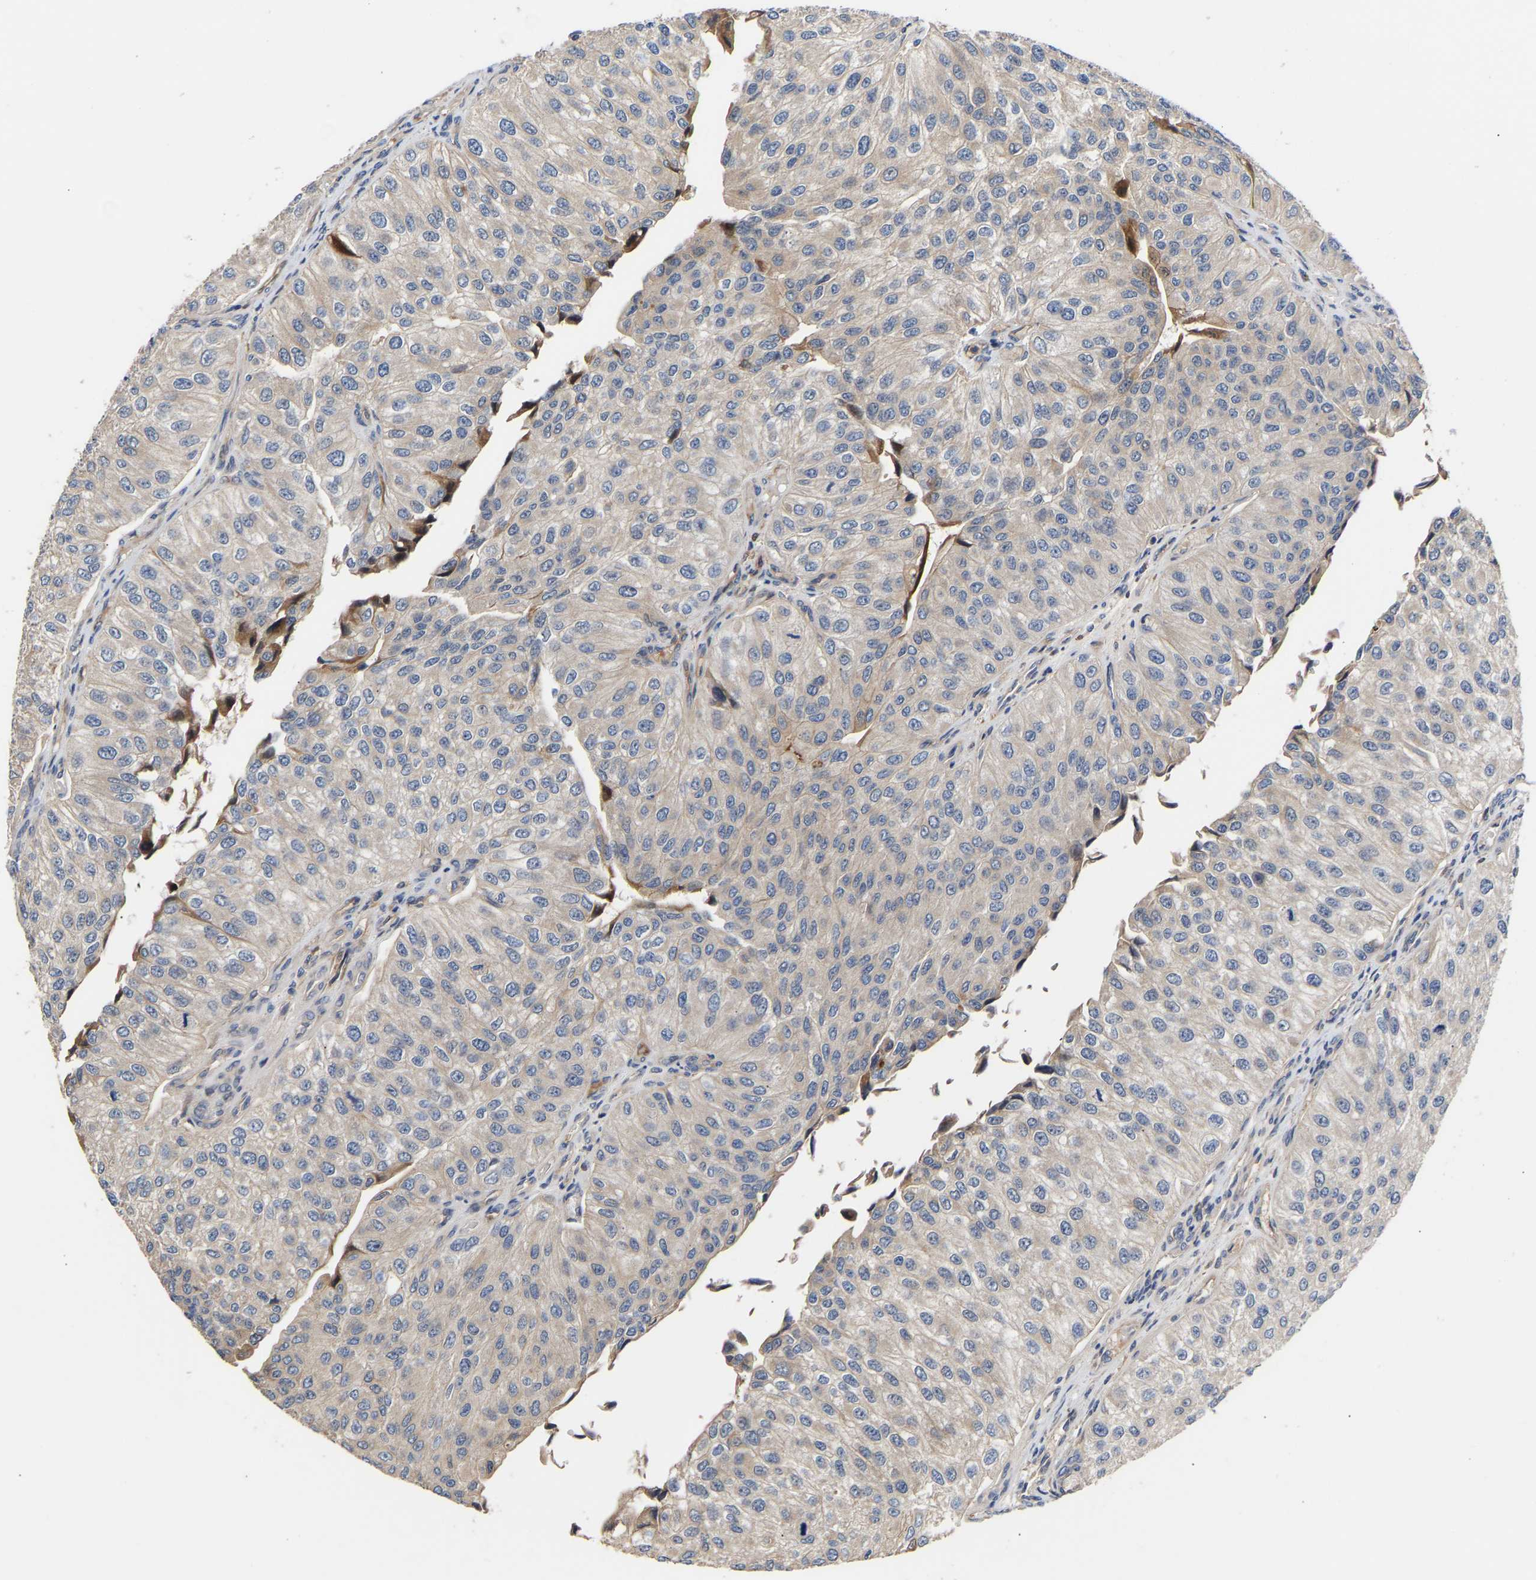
{"staining": {"intensity": "weak", "quantity": "<25%", "location": "cytoplasmic/membranous"}, "tissue": "urothelial cancer", "cell_type": "Tumor cells", "image_type": "cancer", "snomed": [{"axis": "morphology", "description": "Urothelial carcinoma, High grade"}, {"axis": "topography", "description": "Kidney"}, {"axis": "topography", "description": "Urinary bladder"}], "caption": "Tumor cells are negative for brown protein staining in urothelial cancer.", "gene": "KASH5", "patient": {"sex": "male", "age": 77}}